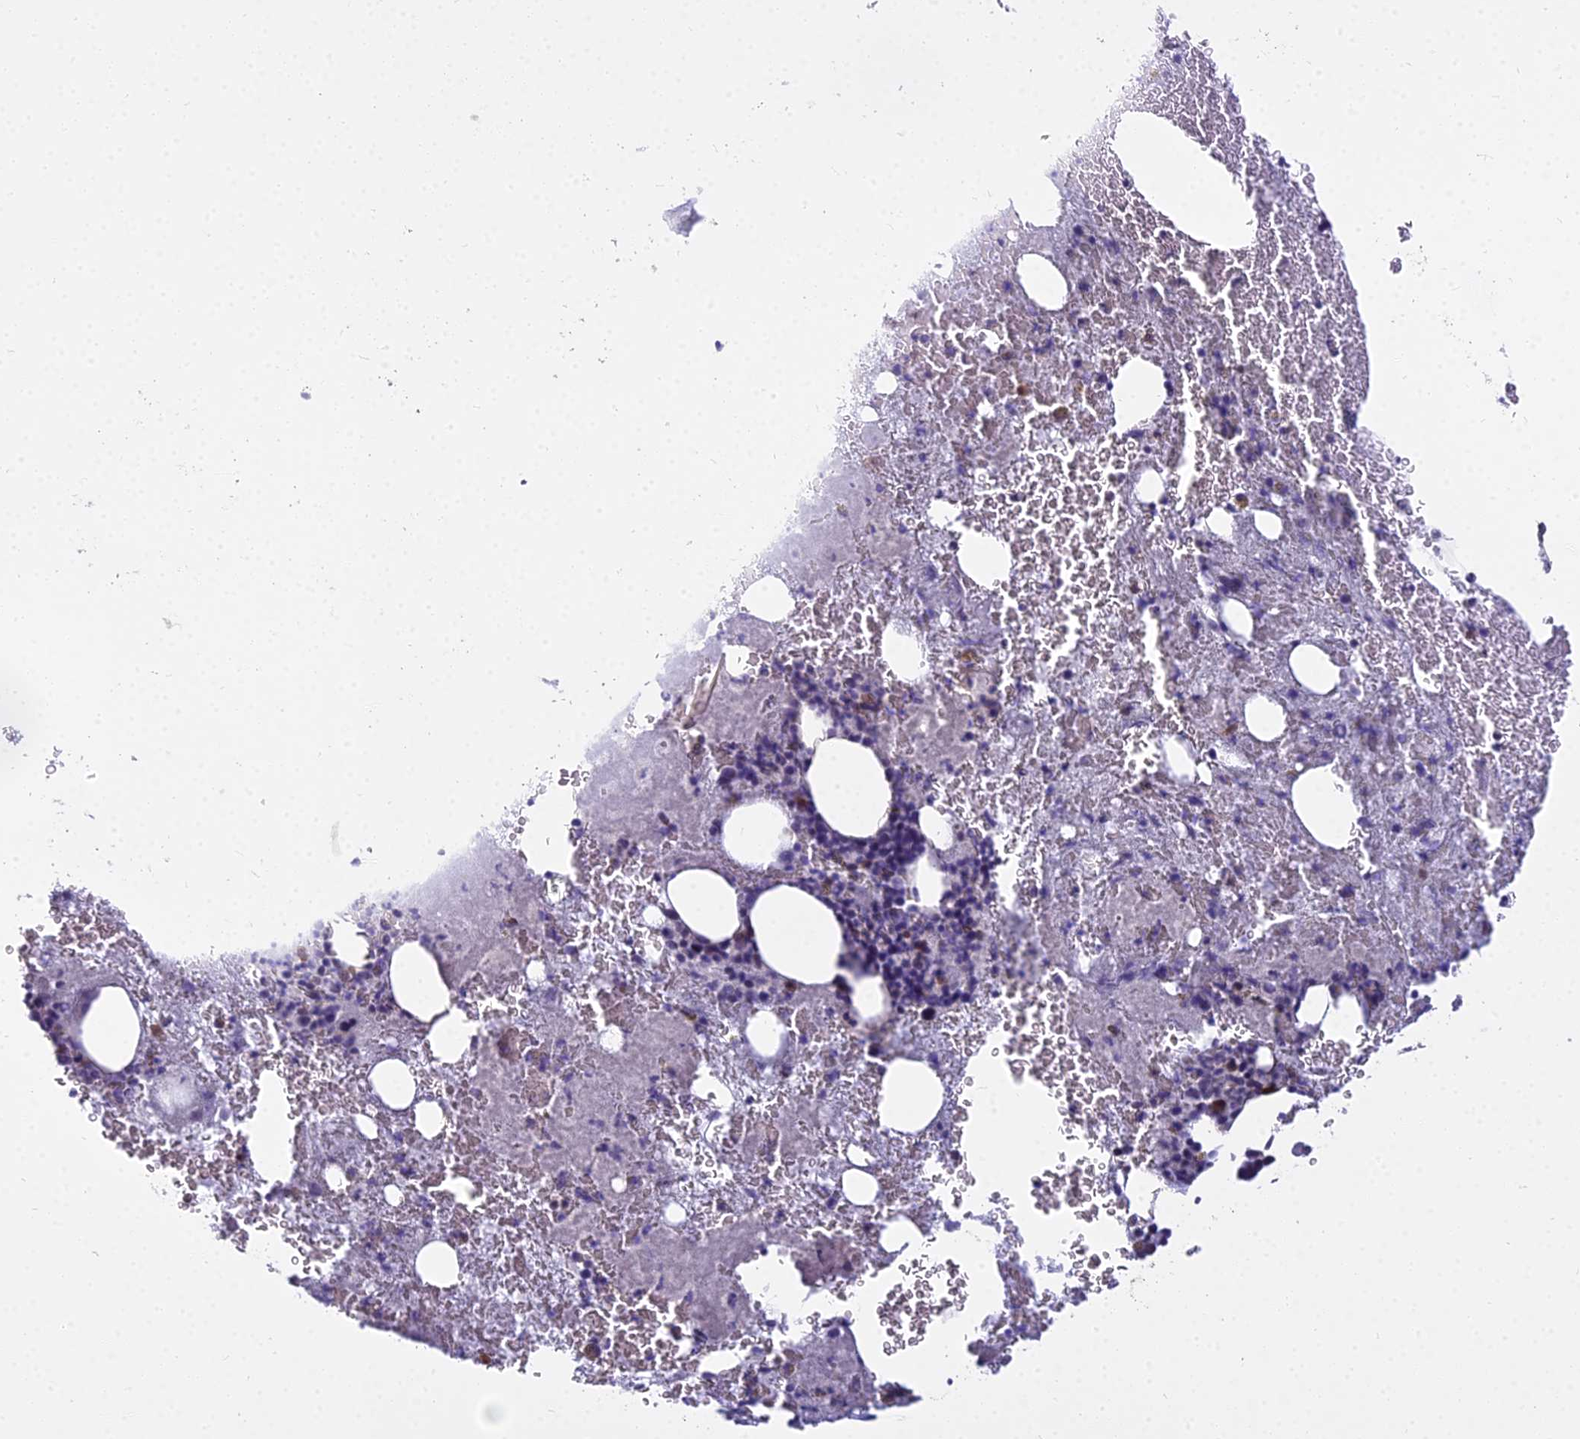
{"staining": {"intensity": "negative", "quantity": "none", "location": "none"}, "tissue": "bone marrow", "cell_type": "Hematopoietic cells", "image_type": "normal", "snomed": [{"axis": "morphology", "description": "Normal tissue, NOS"}, {"axis": "topography", "description": "Bone marrow"}], "caption": "High magnification brightfield microscopy of unremarkable bone marrow stained with DAB (3,3'-diaminobenzidine) (brown) and counterstained with hematoxylin (blue): hematopoietic cells show no significant staining. Nuclei are stained in blue.", "gene": "BLNK", "patient": {"sex": "male", "age": 53}}